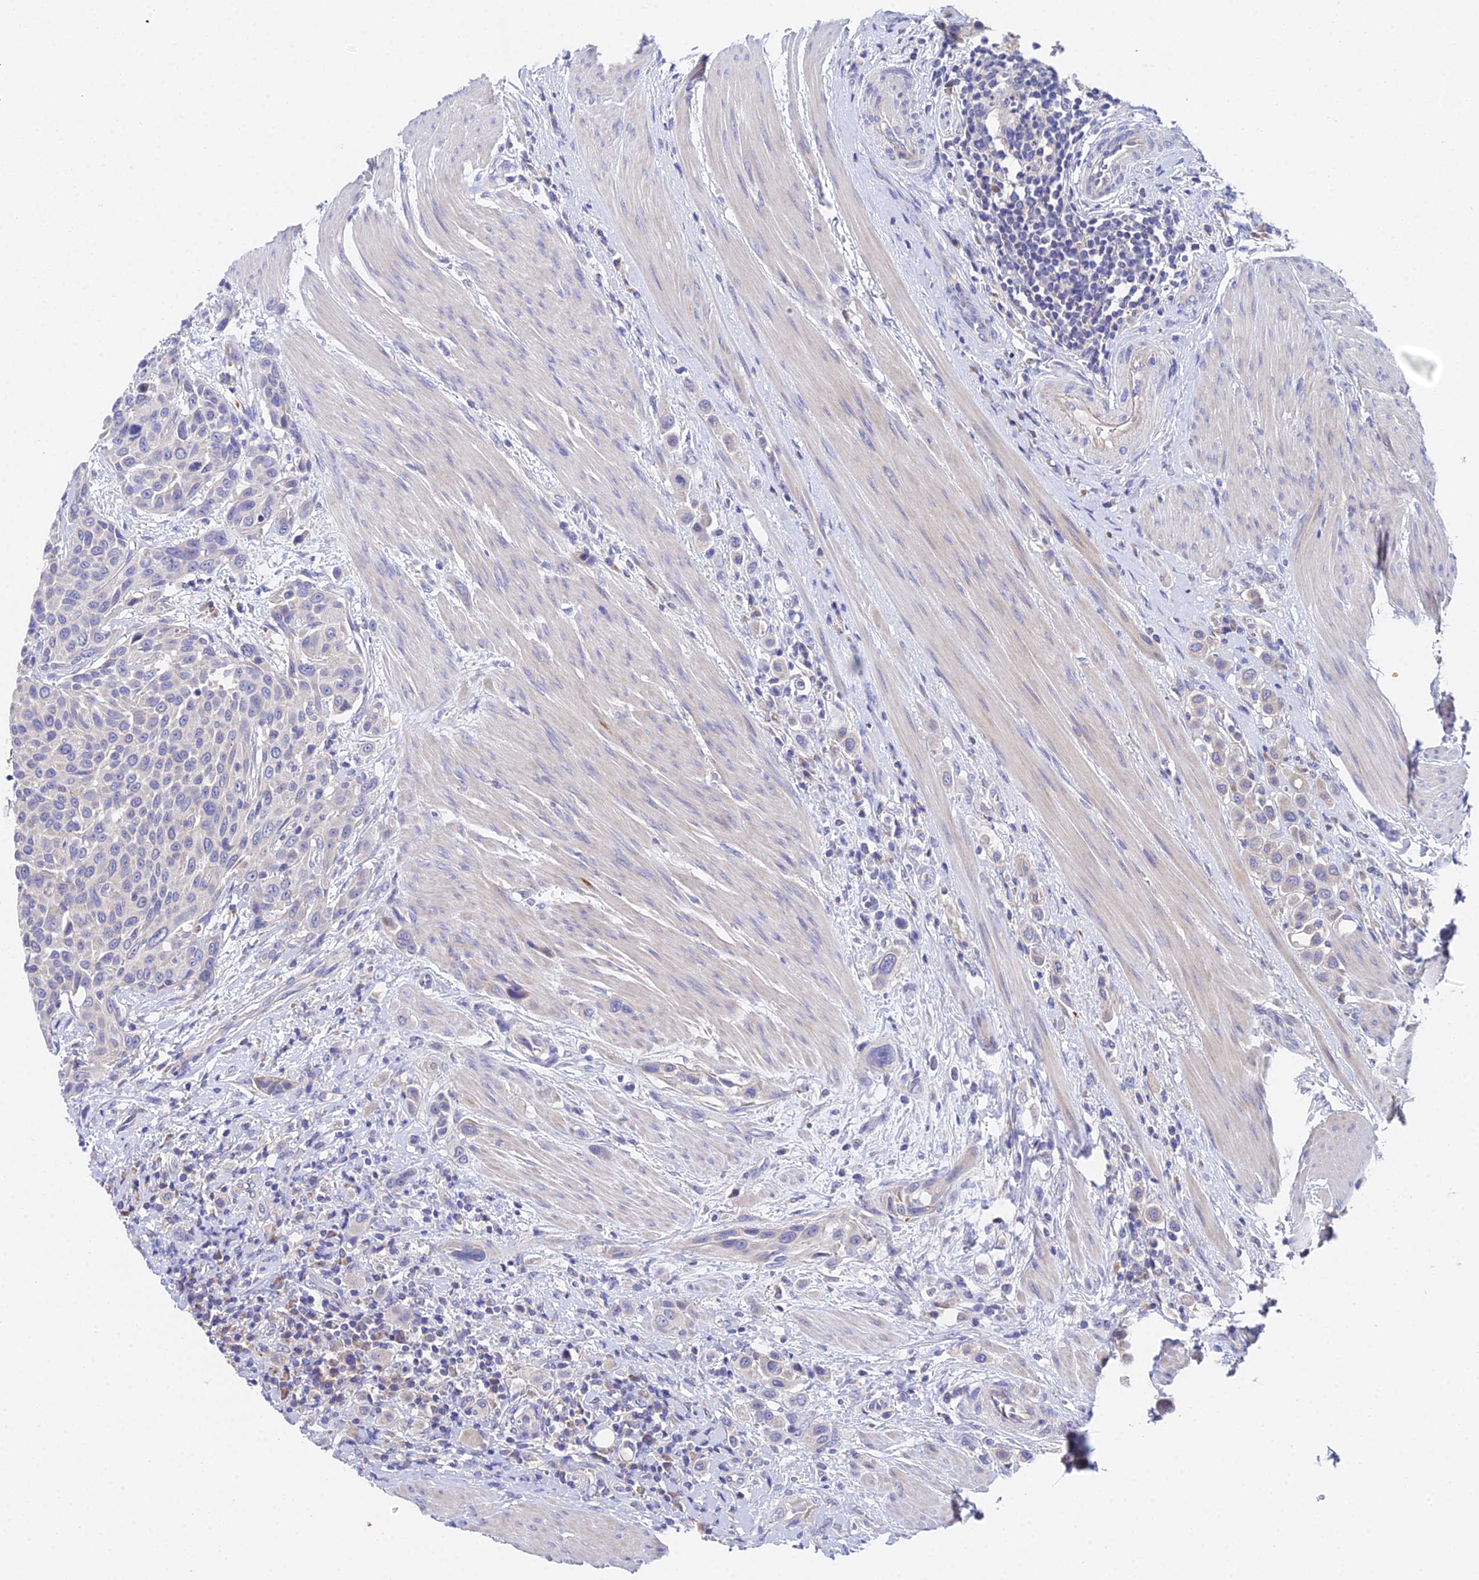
{"staining": {"intensity": "negative", "quantity": "none", "location": "none"}, "tissue": "urothelial cancer", "cell_type": "Tumor cells", "image_type": "cancer", "snomed": [{"axis": "morphology", "description": "Urothelial carcinoma, High grade"}, {"axis": "topography", "description": "Urinary bladder"}], "caption": "Photomicrograph shows no protein positivity in tumor cells of urothelial cancer tissue.", "gene": "UBE2L3", "patient": {"sex": "male", "age": 50}}